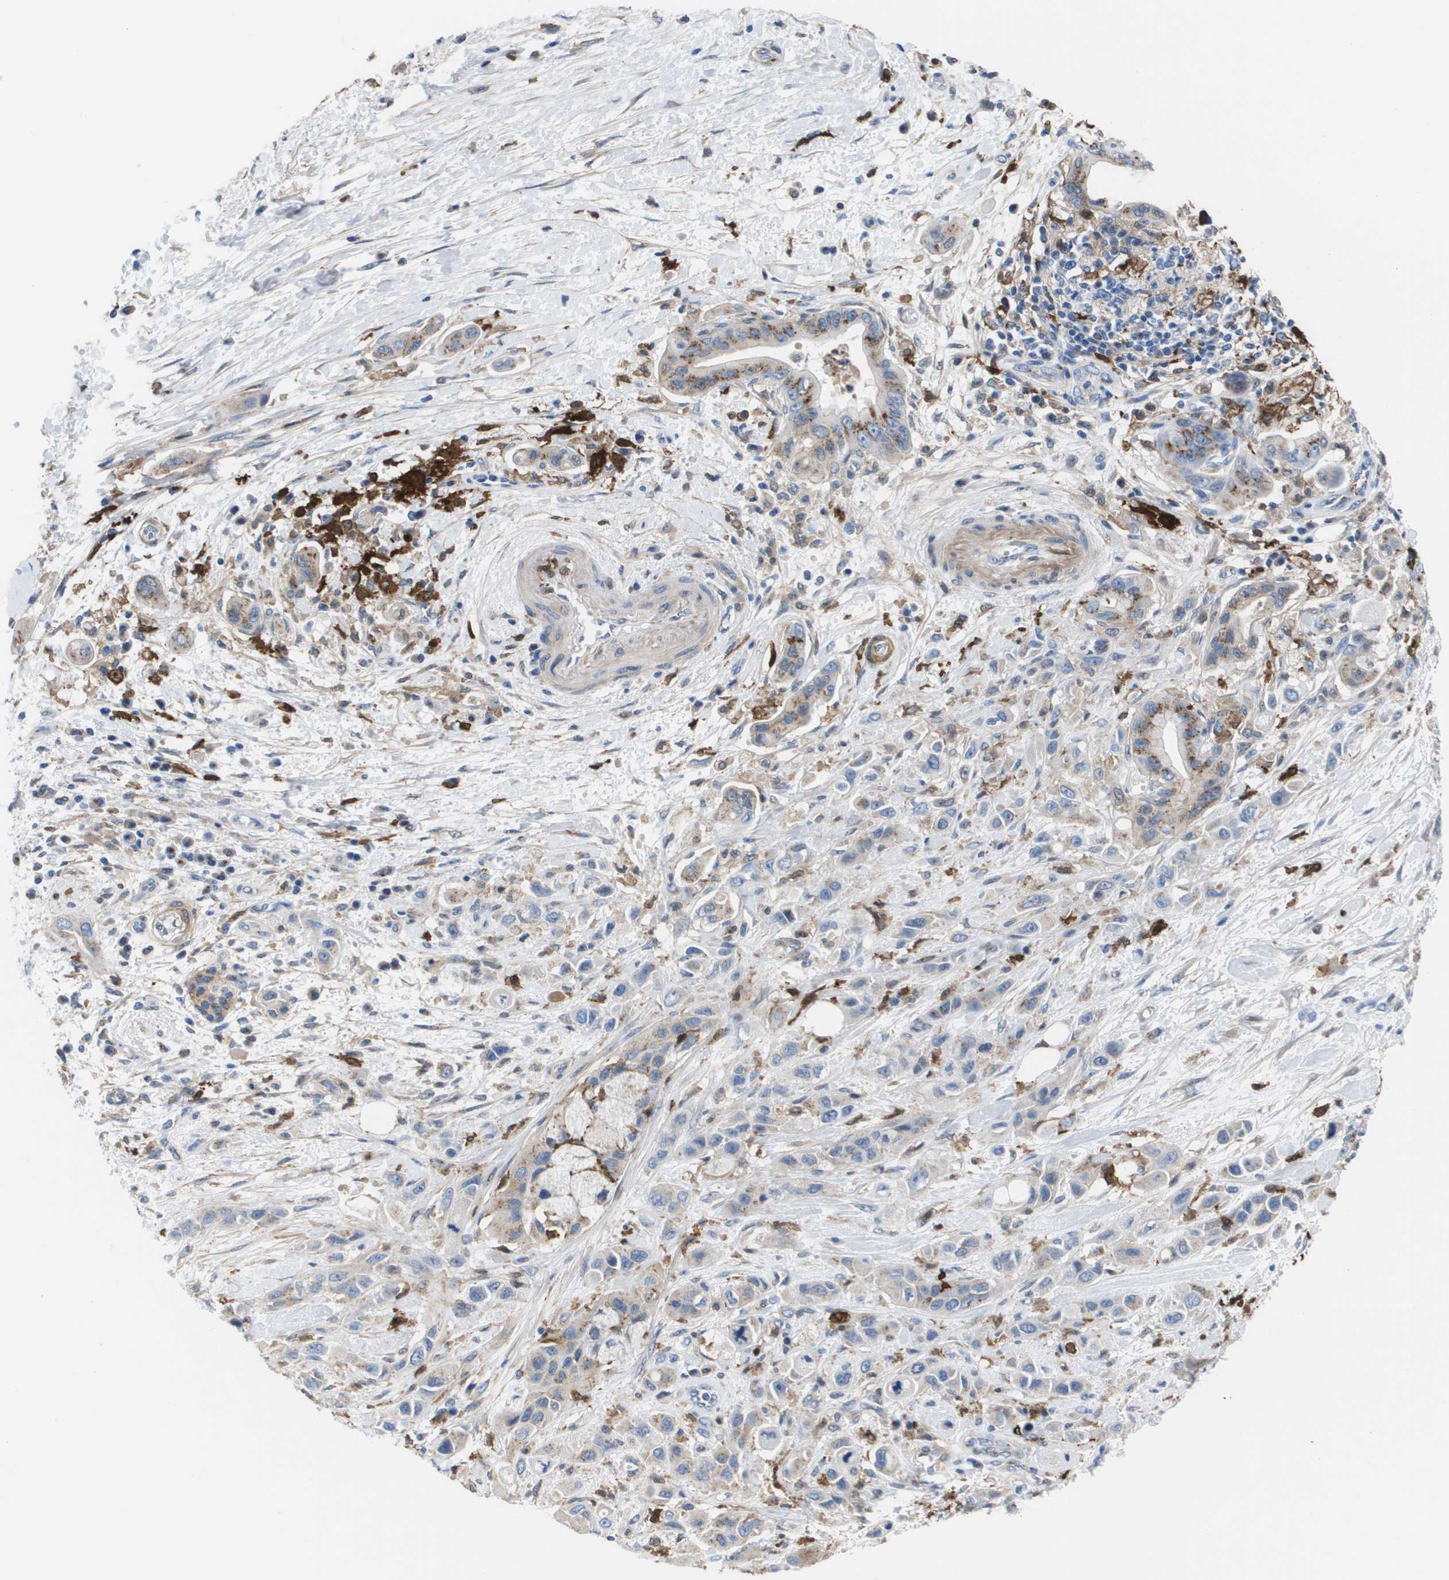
{"staining": {"intensity": "weak", "quantity": ">75%", "location": "cytoplasmic/membranous"}, "tissue": "pancreatic cancer", "cell_type": "Tumor cells", "image_type": "cancer", "snomed": [{"axis": "morphology", "description": "Adenocarcinoma, NOS"}, {"axis": "topography", "description": "Pancreas"}], "caption": "Protein expression analysis of human pancreatic cancer reveals weak cytoplasmic/membranous expression in about >75% of tumor cells. Nuclei are stained in blue.", "gene": "SLC37A2", "patient": {"sex": "female", "age": 73}}